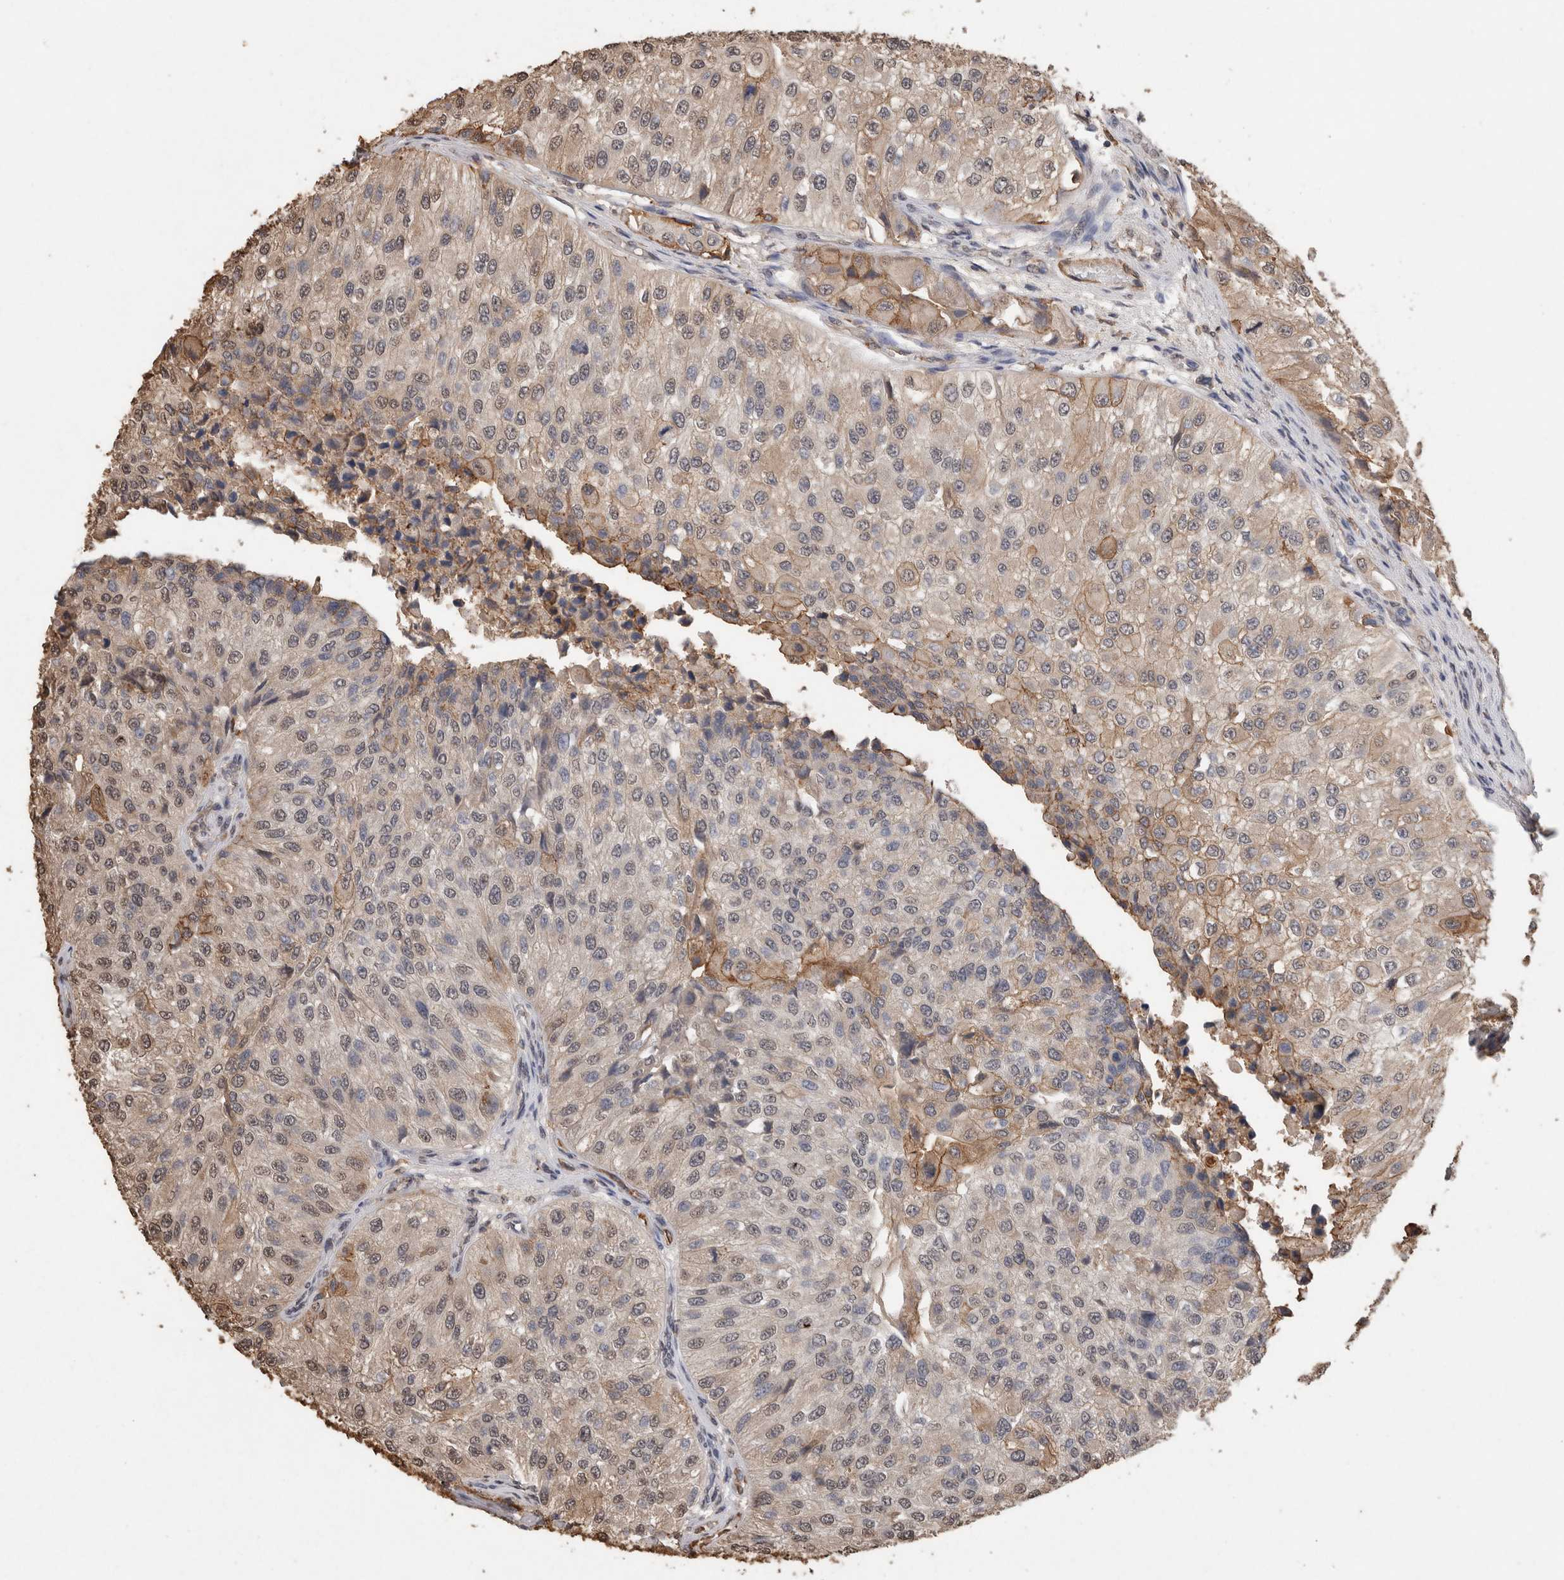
{"staining": {"intensity": "moderate", "quantity": "<25%", "location": "cytoplasmic/membranous"}, "tissue": "urothelial cancer", "cell_type": "Tumor cells", "image_type": "cancer", "snomed": [{"axis": "morphology", "description": "Urothelial carcinoma, High grade"}, {"axis": "topography", "description": "Kidney"}, {"axis": "topography", "description": "Urinary bladder"}], "caption": "Immunohistochemical staining of human urothelial cancer shows low levels of moderate cytoplasmic/membranous protein staining in about <25% of tumor cells.", "gene": "S100A10", "patient": {"sex": "male", "age": 77}}